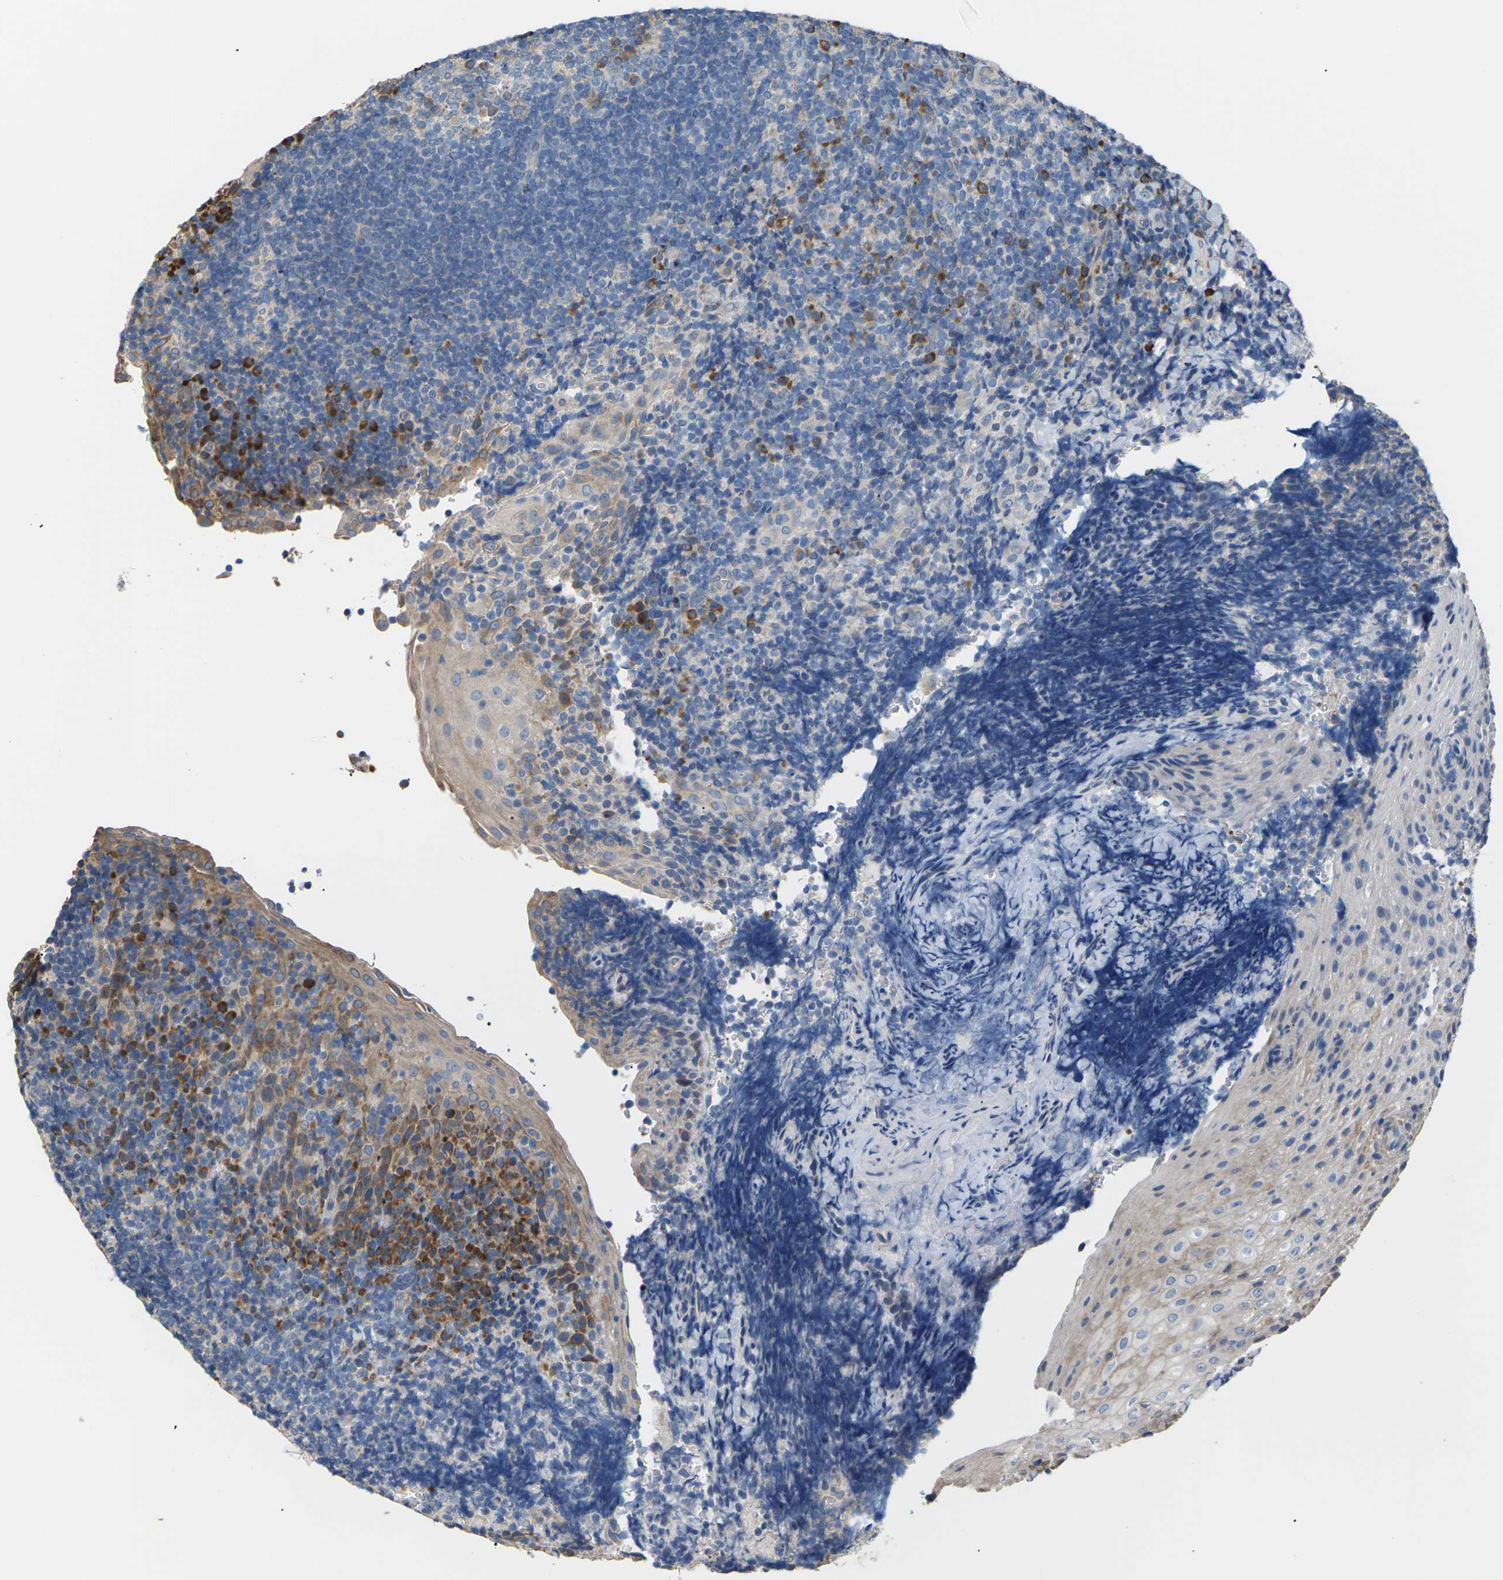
{"staining": {"intensity": "negative", "quantity": "none", "location": "none"}, "tissue": "tonsil", "cell_type": "Germinal center cells", "image_type": "normal", "snomed": [{"axis": "morphology", "description": "Normal tissue, NOS"}, {"axis": "topography", "description": "Tonsil"}], "caption": "Germinal center cells show no significant protein expression in normal tonsil. The staining was performed using DAB (3,3'-diaminobenzidine) to visualize the protein expression in brown, while the nuclei were stained in blue with hematoxylin (Magnification: 20x).", "gene": "KLHDC8B", "patient": {"sex": "male", "age": 37}}